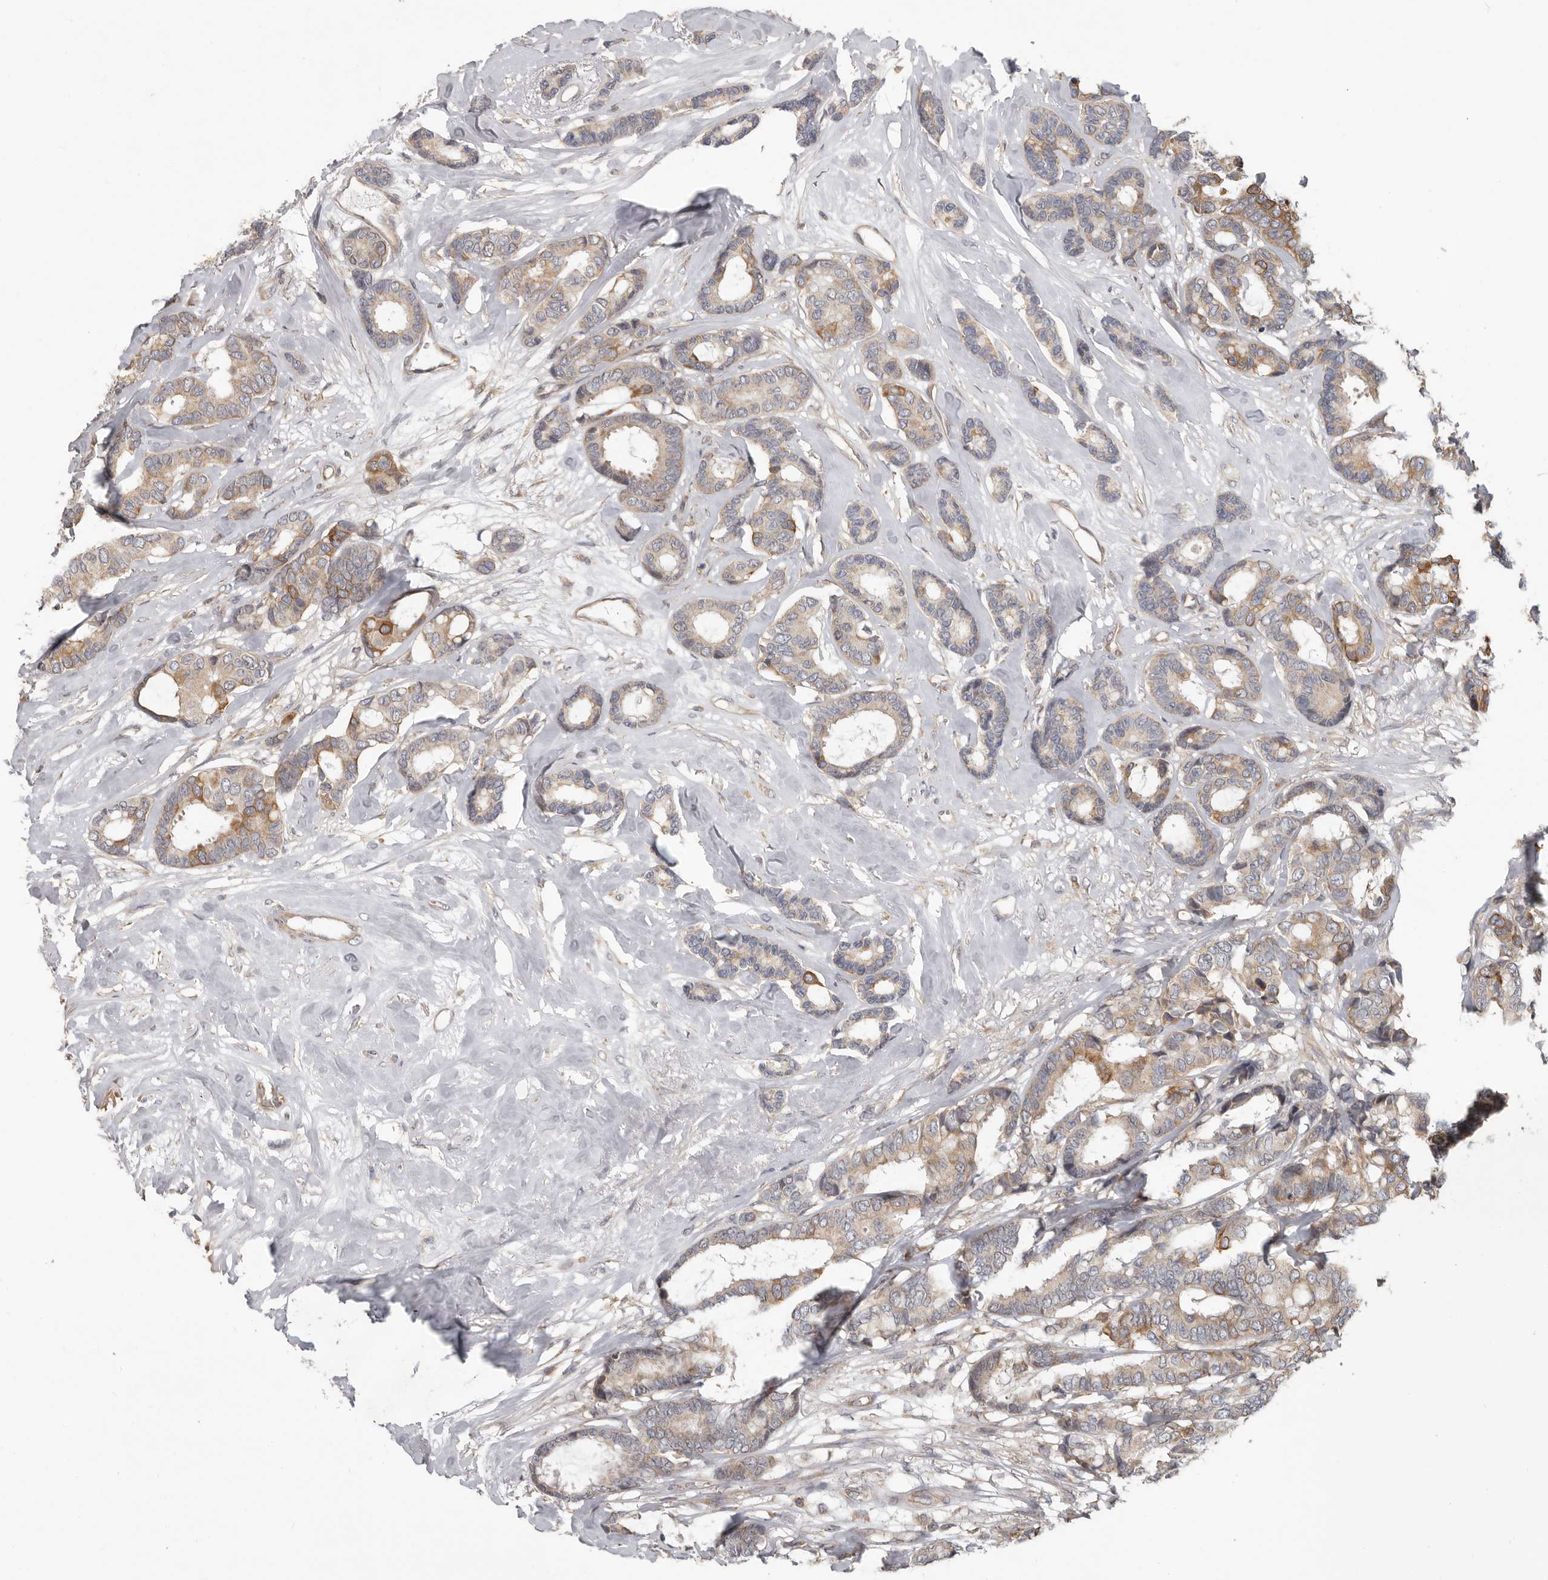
{"staining": {"intensity": "moderate", "quantity": ">75%", "location": "cytoplasmic/membranous"}, "tissue": "breast cancer", "cell_type": "Tumor cells", "image_type": "cancer", "snomed": [{"axis": "morphology", "description": "Duct carcinoma"}, {"axis": "topography", "description": "Breast"}], "caption": "Immunohistochemistry of human infiltrating ductal carcinoma (breast) reveals medium levels of moderate cytoplasmic/membranous expression in about >75% of tumor cells.", "gene": "UNK", "patient": {"sex": "female", "age": 87}}